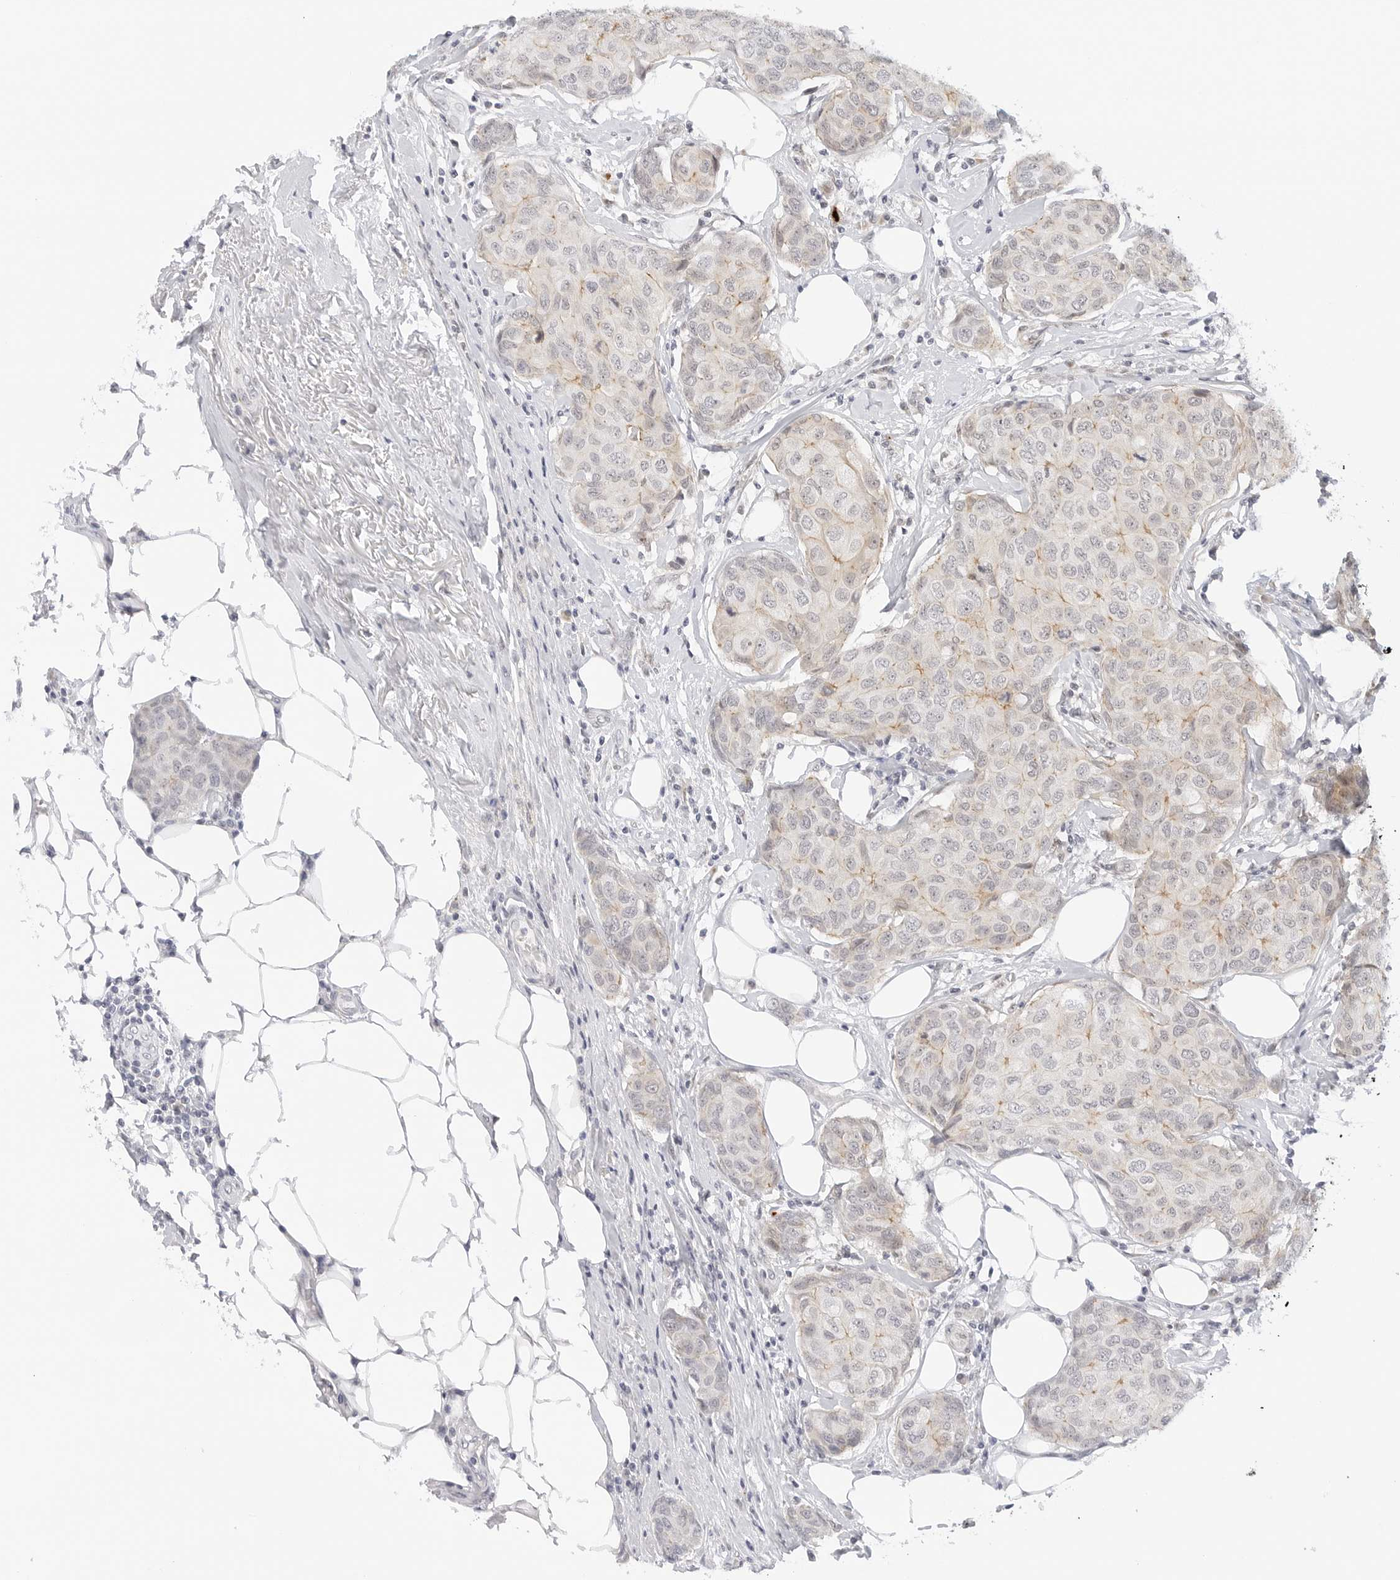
{"staining": {"intensity": "weak", "quantity": "<25%", "location": "cytoplasmic/membranous"}, "tissue": "breast cancer", "cell_type": "Tumor cells", "image_type": "cancer", "snomed": [{"axis": "morphology", "description": "Duct carcinoma"}, {"axis": "topography", "description": "Breast"}], "caption": "Infiltrating ductal carcinoma (breast) was stained to show a protein in brown. There is no significant positivity in tumor cells.", "gene": "HIPK3", "patient": {"sex": "female", "age": 80}}